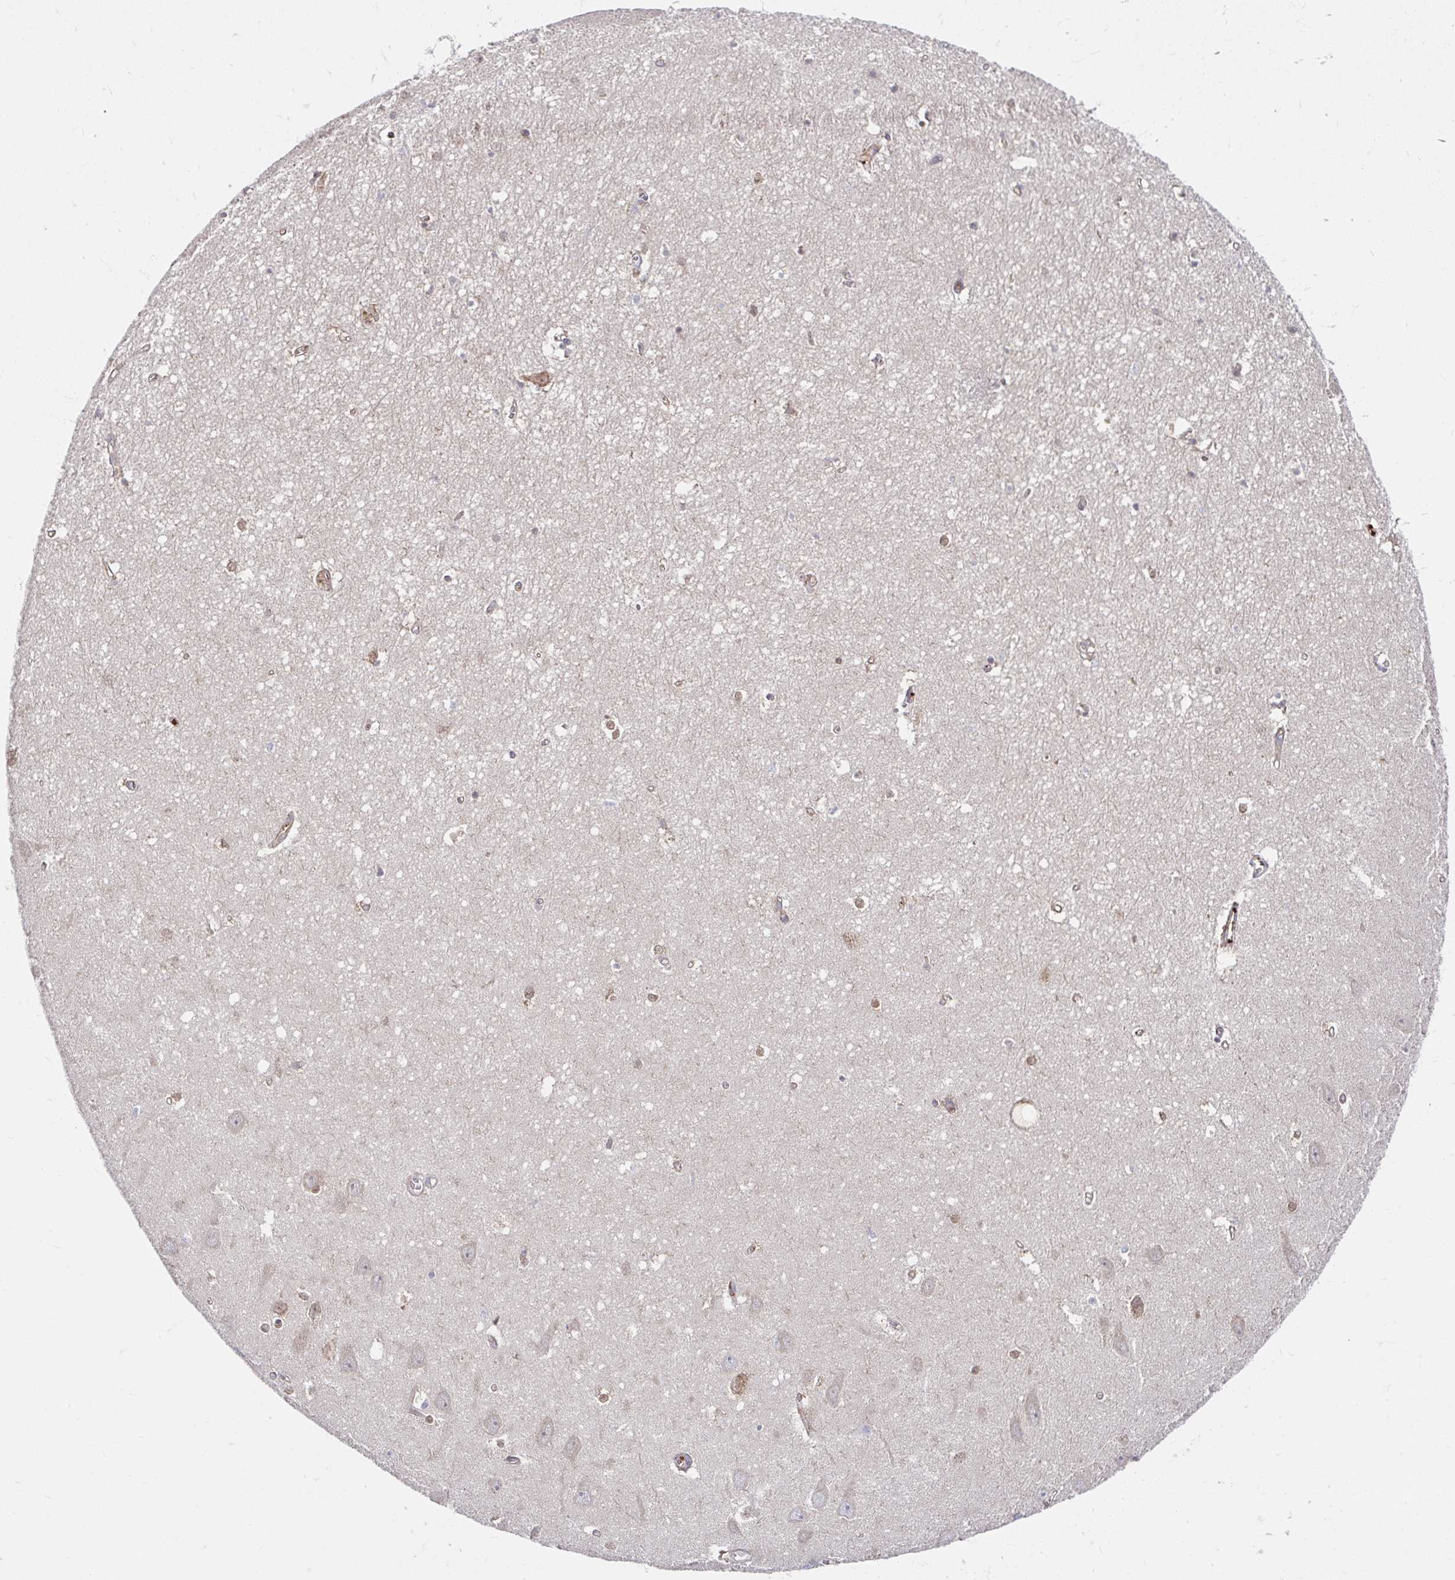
{"staining": {"intensity": "weak", "quantity": "<25%", "location": "cytoplasmic/membranous"}, "tissue": "hippocampus", "cell_type": "Glial cells", "image_type": "normal", "snomed": [{"axis": "morphology", "description": "Normal tissue, NOS"}, {"axis": "topography", "description": "Hippocampus"}], "caption": "IHC image of unremarkable hippocampus: hippocampus stained with DAB (3,3'-diaminobenzidine) demonstrates no significant protein positivity in glial cells.", "gene": "BLVRA", "patient": {"sex": "female", "age": 64}}